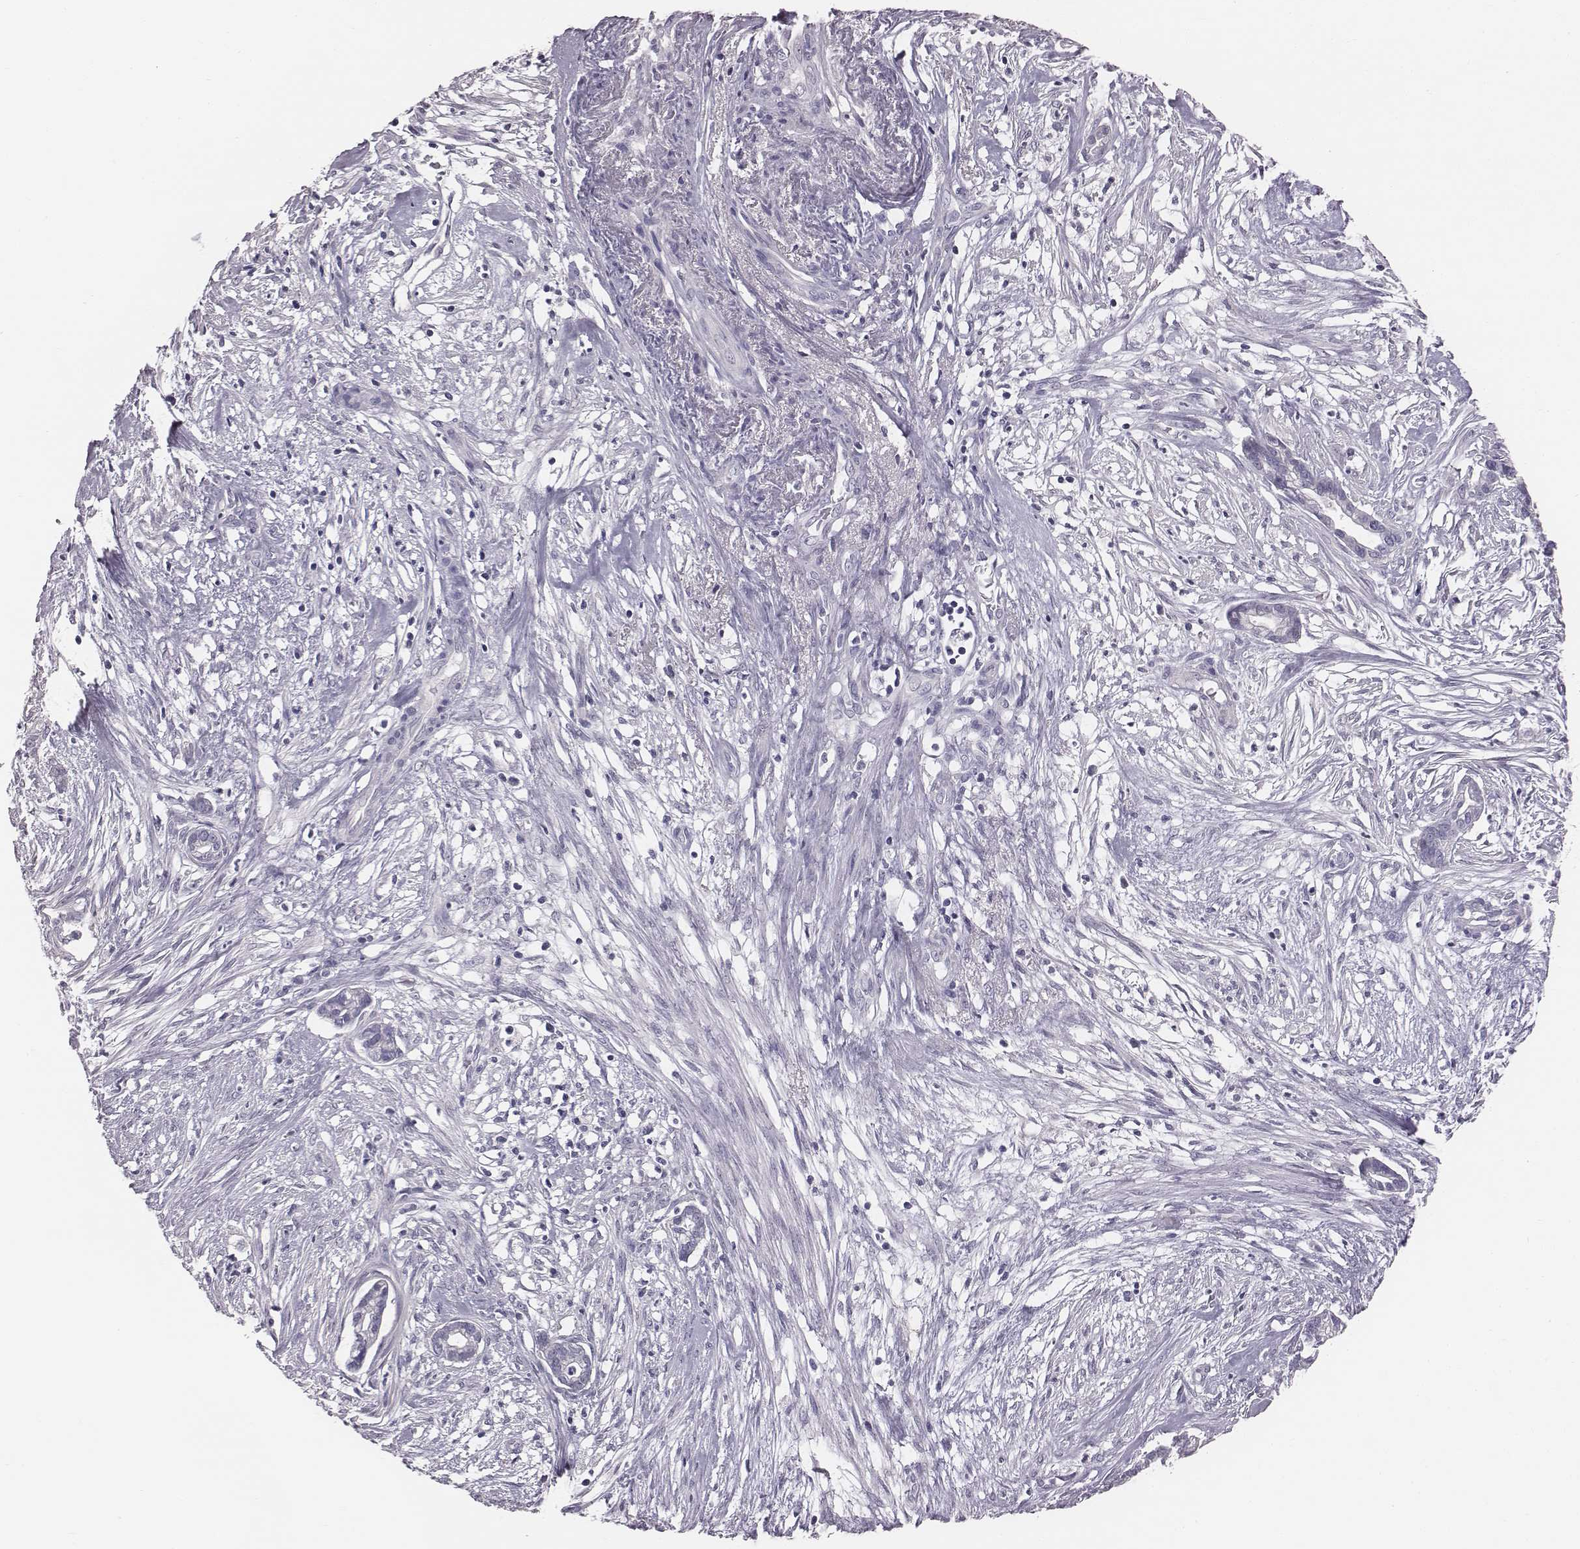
{"staining": {"intensity": "negative", "quantity": "none", "location": "none"}, "tissue": "cervical cancer", "cell_type": "Tumor cells", "image_type": "cancer", "snomed": [{"axis": "morphology", "description": "Adenocarcinoma, NOS"}, {"axis": "topography", "description": "Cervix"}], "caption": "Tumor cells show no significant staining in cervical cancer.", "gene": "C6orf58", "patient": {"sex": "female", "age": 62}}